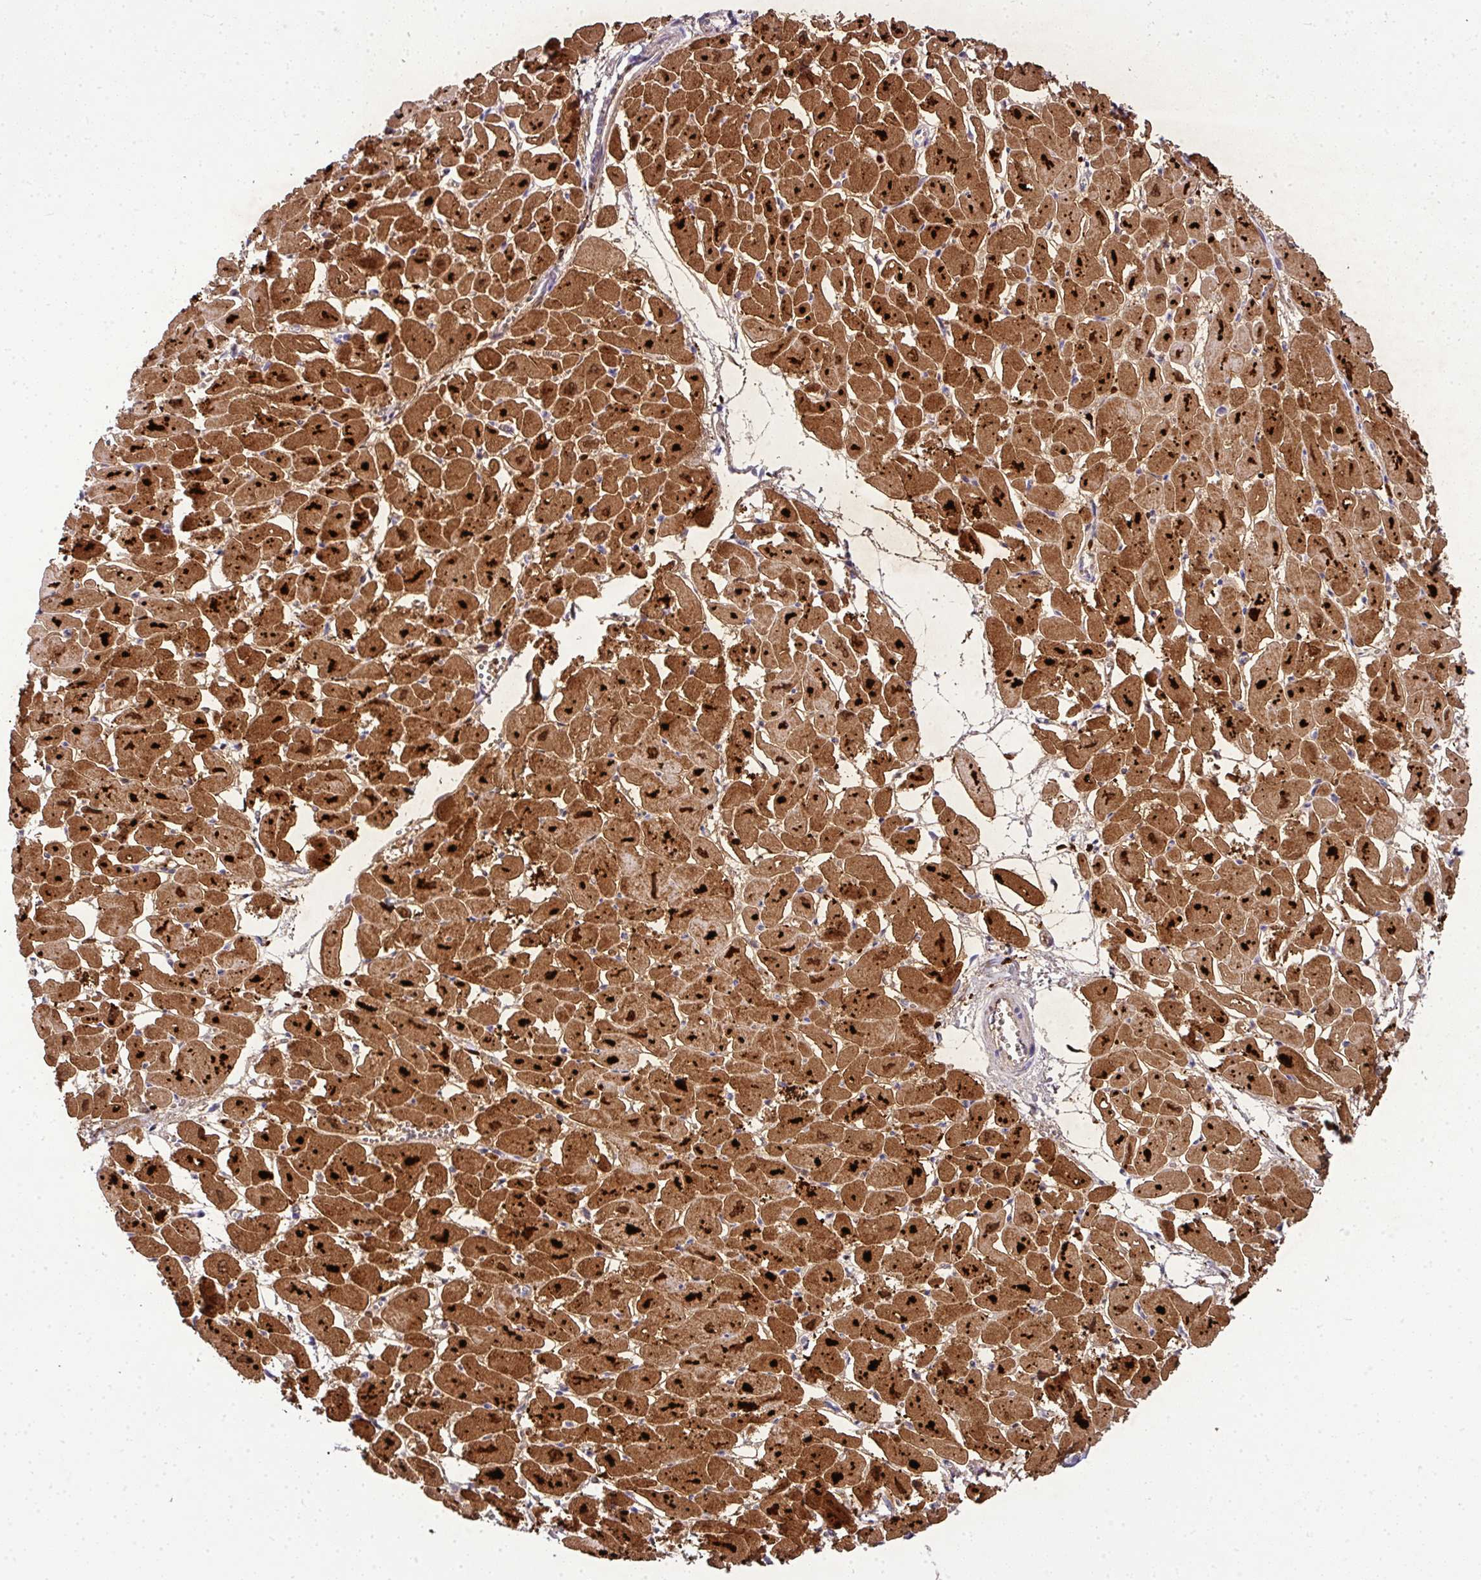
{"staining": {"intensity": "strong", "quantity": ">75%", "location": "cytoplasmic/membranous"}, "tissue": "heart muscle", "cell_type": "Cardiomyocytes", "image_type": "normal", "snomed": [{"axis": "morphology", "description": "Normal tissue, NOS"}, {"axis": "topography", "description": "Heart"}], "caption": "Protein expression analysis of normal human heart muscle reveals strong cytoplasmic/membranous staining in approximately >75% of cardiomyocytes. Using DAB (3,3'-diaminobenzidine) (brown) and hematoxylin (blue) stains, captured at high magnification using brightfield microscopy.", "gene": "CAB39L", "patient": {"sex": "male", "age": 54}}